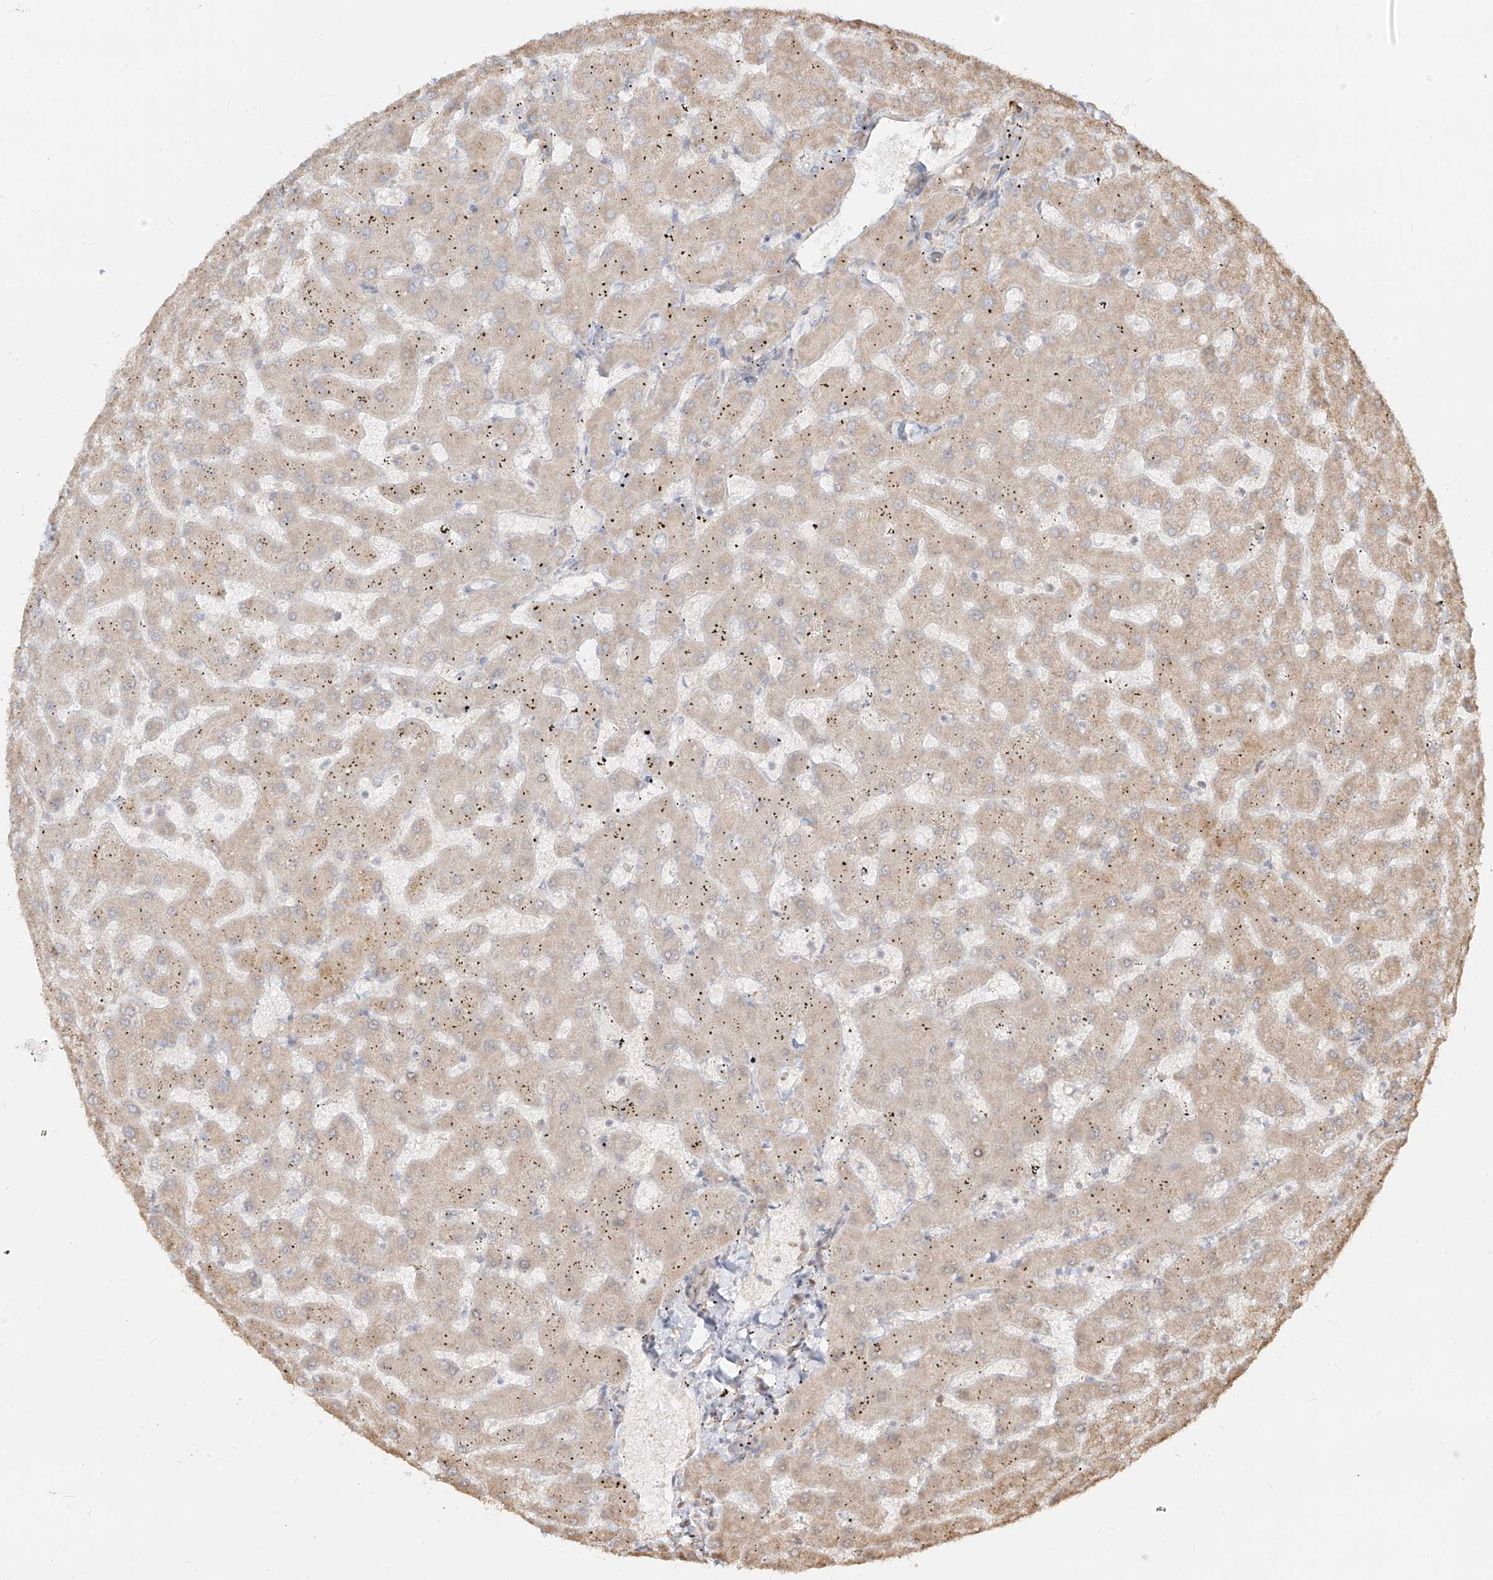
{"staining": {"intensity": "negative", "quantity": "none", "location": "none"}, "tissue": "liver", "cell_type": "Cholangiocytes", "image_type": "normal", "snomed": [{"axis": "morphology", "description": "Normal tissue, NOS"}, {"axis": "topography", "description": "Liver"}], "caption": "There is no significant staining in cholangiocytes of liver. (DAB IHC, high magnification).", "gene": "UBE2K", "patient": {"sex": "female", "age": 63}}